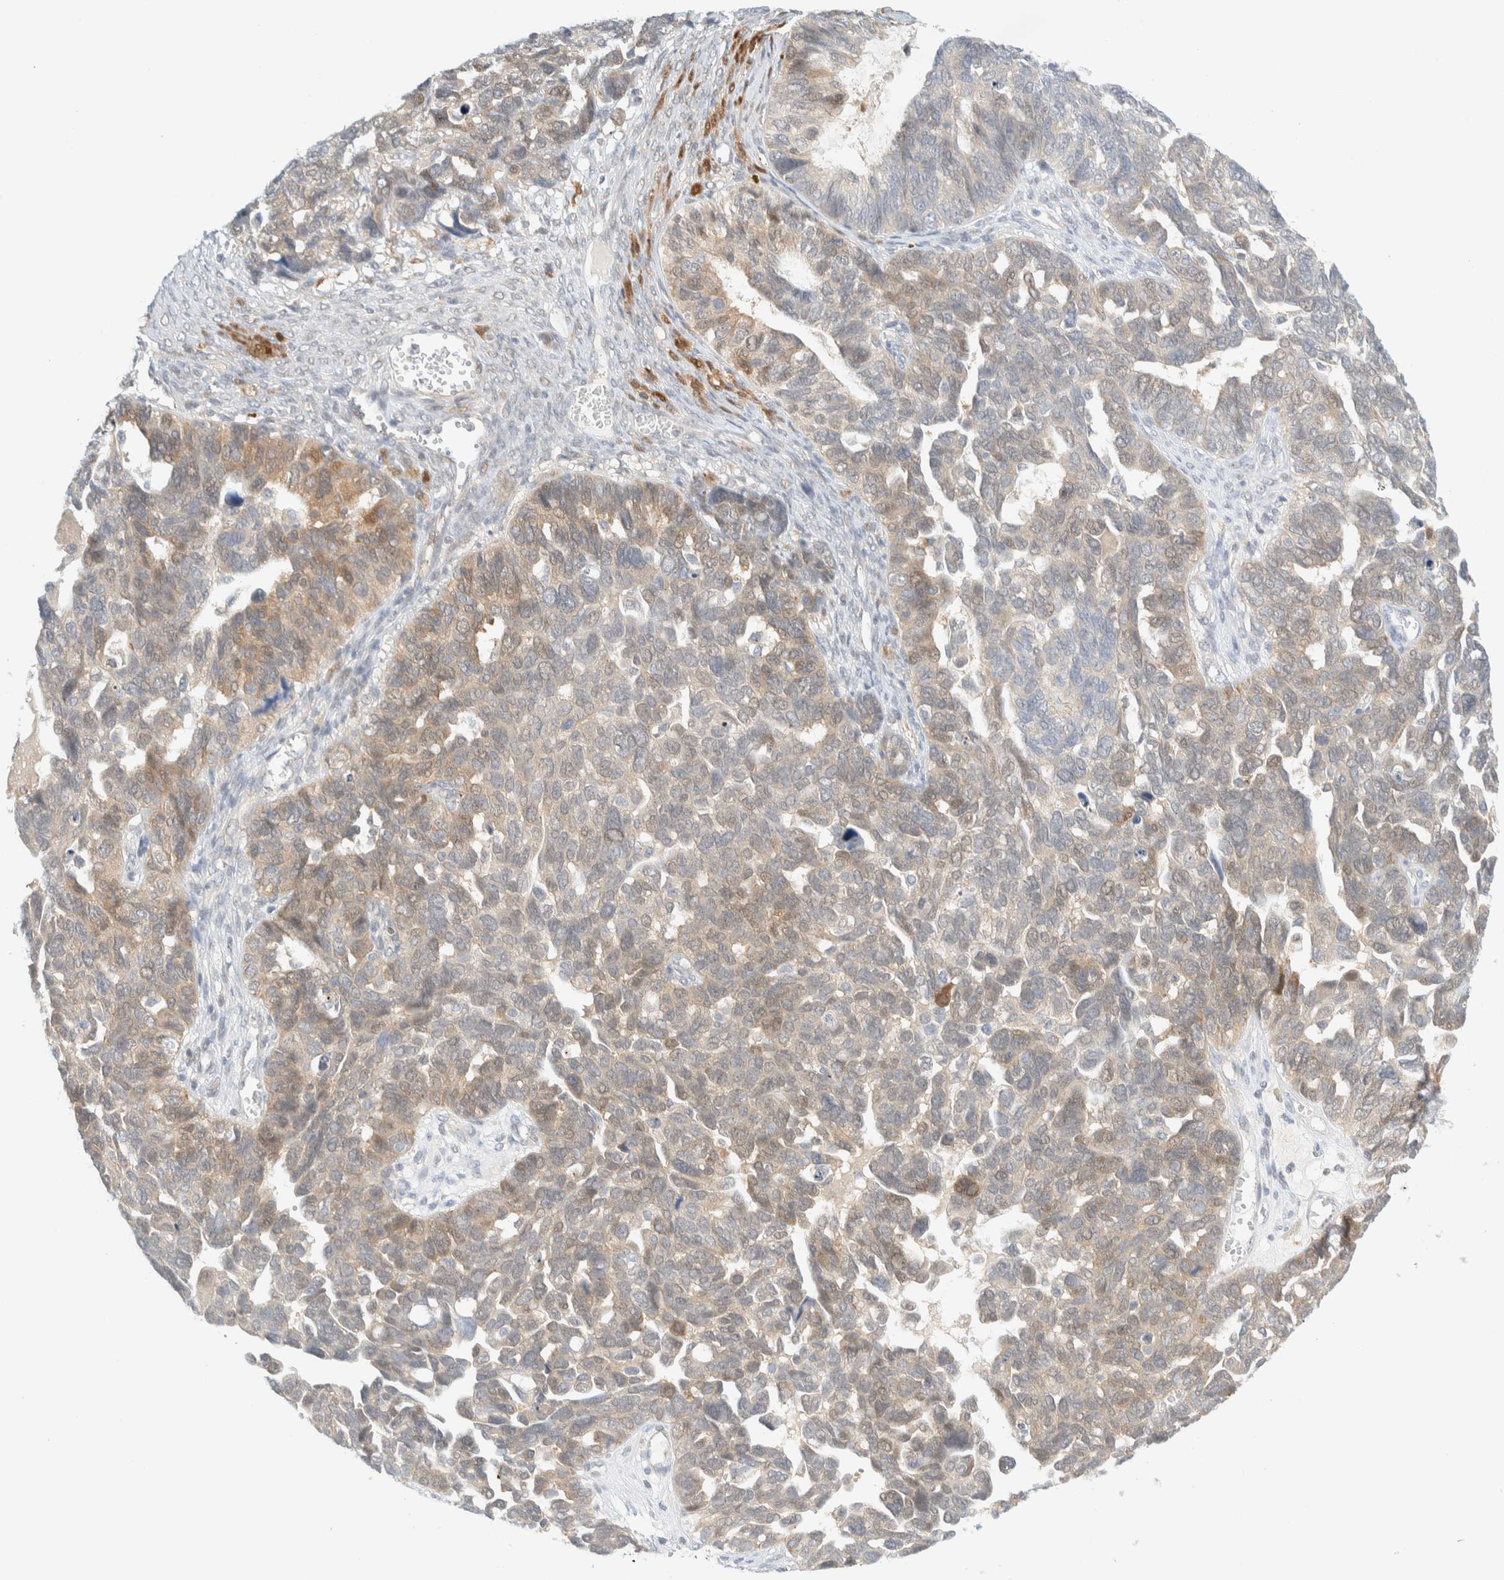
{"staining": {"intensity": "weak", "quantity": "25%-75%", "location": "cytoplasmic/membranous"}, "tissue": "ovarian cancer", "cell_type": "Tumor cells", "image_type": "cancer", "snomed": [{"axis": "morphology", "description": "Cystadenocarcinoma, serous, NOS"}, {"axis": "topography", "description": "Ovary"}], "caption": "Ovarian cancer stained with immunohistochemistry demonstrates weak cytoplasmic/membranous positivity in approximately 25%-75% of tumor cells. (brown staining indicates protein expression, while blue staining denotes nuclei).", "gene": "PCYT2", "patient": {"sex": "female", "age": 79}}